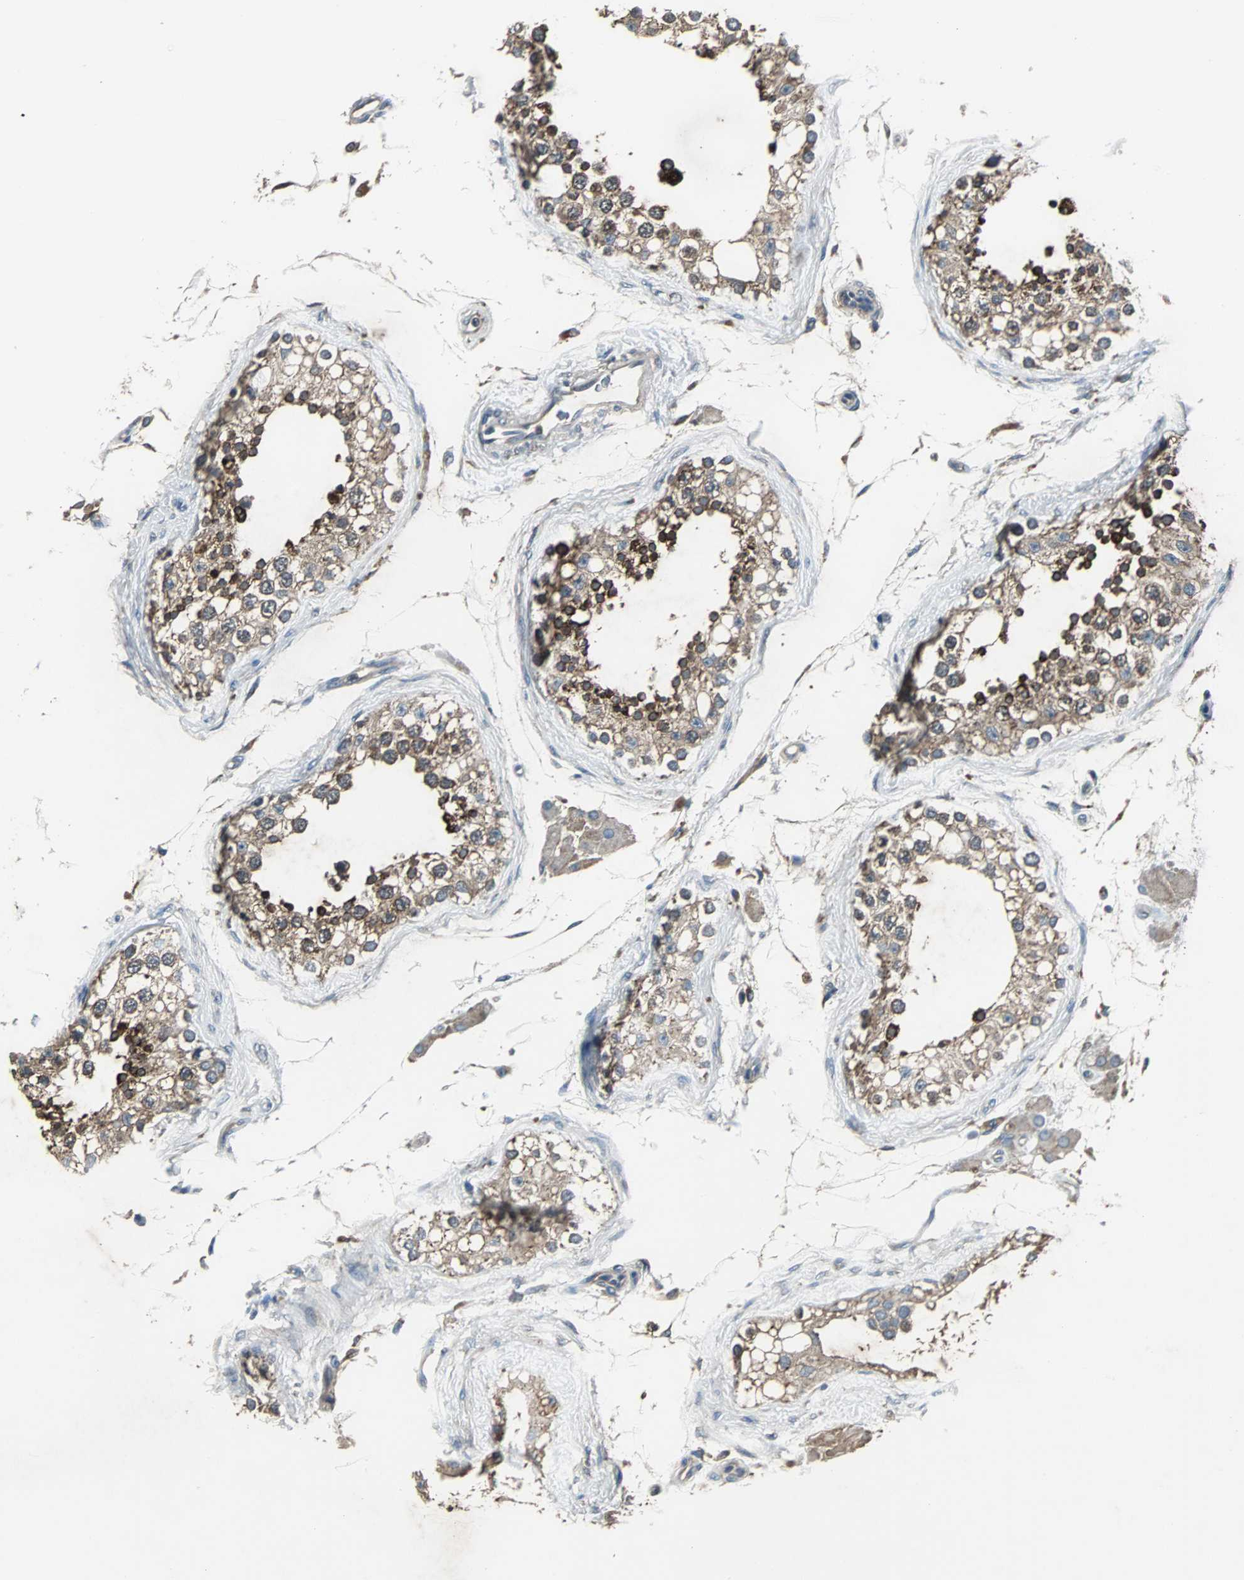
{"staining": {"intensity": "strong", "quantity": "25%-75%", "location": "cytoplasmic/membranous"}, "tissue": "testis", "cell_type": "Cells in seminiferous ducts", "image_type": "normal", "snomed": [{"axis": "morphology", "description": "Normal tissue, NOS"}, {"axis": "topography", "description": "Testis"}], "caption": "Testis stained with DAB immunohistochemistry (IHC) displays high levels of strong cytoplasmic/membranous positivity in approximately 25%-75% of cells in seminiferous ducts.", "gene": "SOS1", "patient": {"sex": "male", "age": 68}}